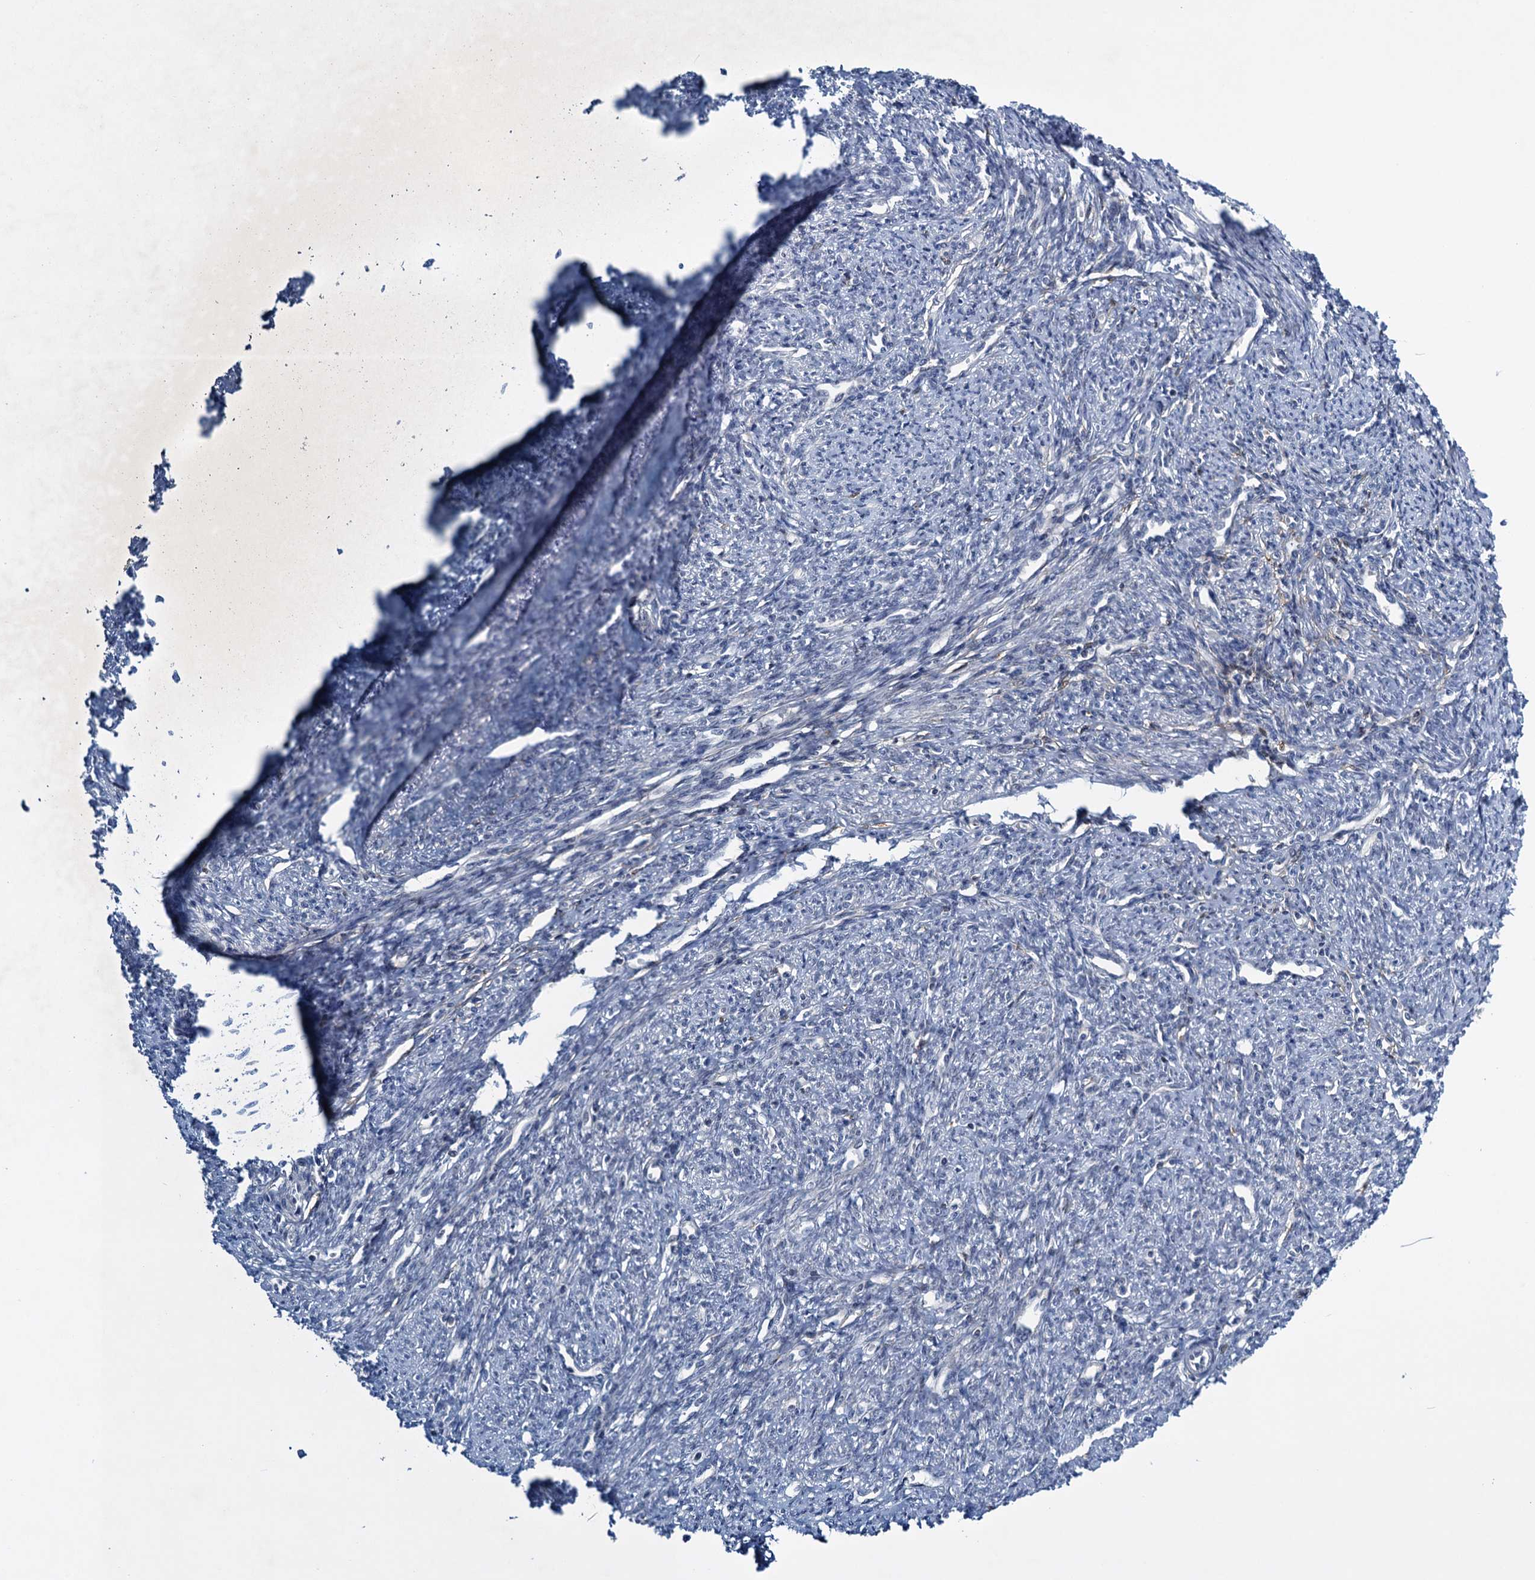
{"staining": {"intensity": "negative", "quantity": "none", "location": "none"}, "tissue": "smooth muscle", "cell_type": "Smooth muscle cells", "image_type": "normal", "snomed": [{"axis": "morphology", "description": "Normal tissue, NOS"}, {"axis": "topography", "description": "Smooth muscle"}, {"axis": "topography", "description": "Uterus"}], "caption": "DAB (3,3'-diaminobenzidine) immunohistochemical staining of benign human smooth muscle reveals no significant staining in smooth muscle cells.", "gene": "RNF165", "patient": {"sex": "female", "age": 59}}